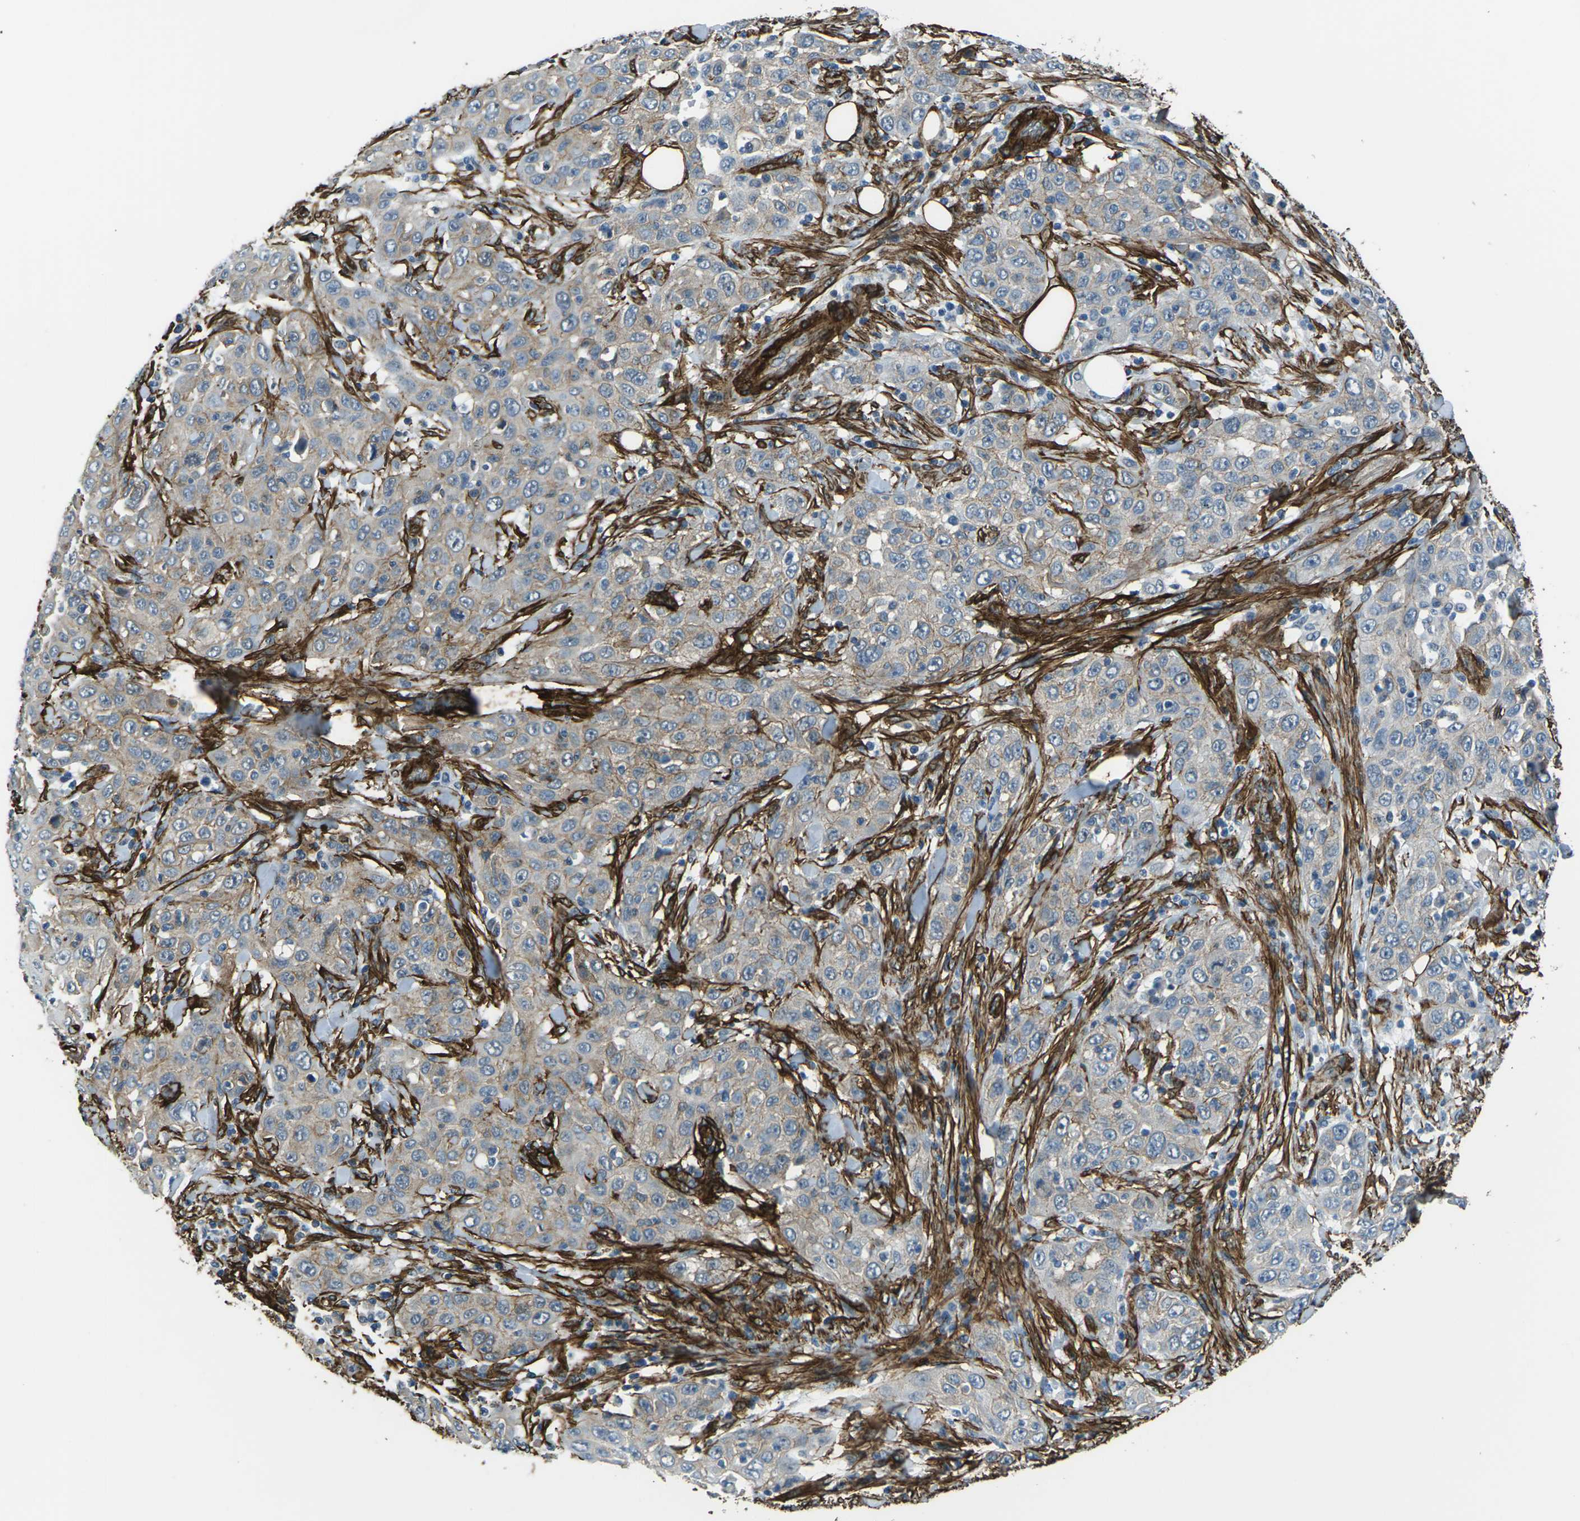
{"staining": {"intensity": "negative", "quantity": "none", "location": "none"}, "tissue": "skin cancer", "cell_type": "Tumor cells", "image_type": "cancer", "snomed": [{"axis": "morphology", "description": "Squamous cell carcinoma, NOS"}, {"axis": "topography", "description": "Skin"}], "caption": "The image reveals no significant staining in tumor cells of skin cancer (squamous cell carcinoma).", "gene": "GRAMD1C", "patient": {"sex": "female", "age": 88}}